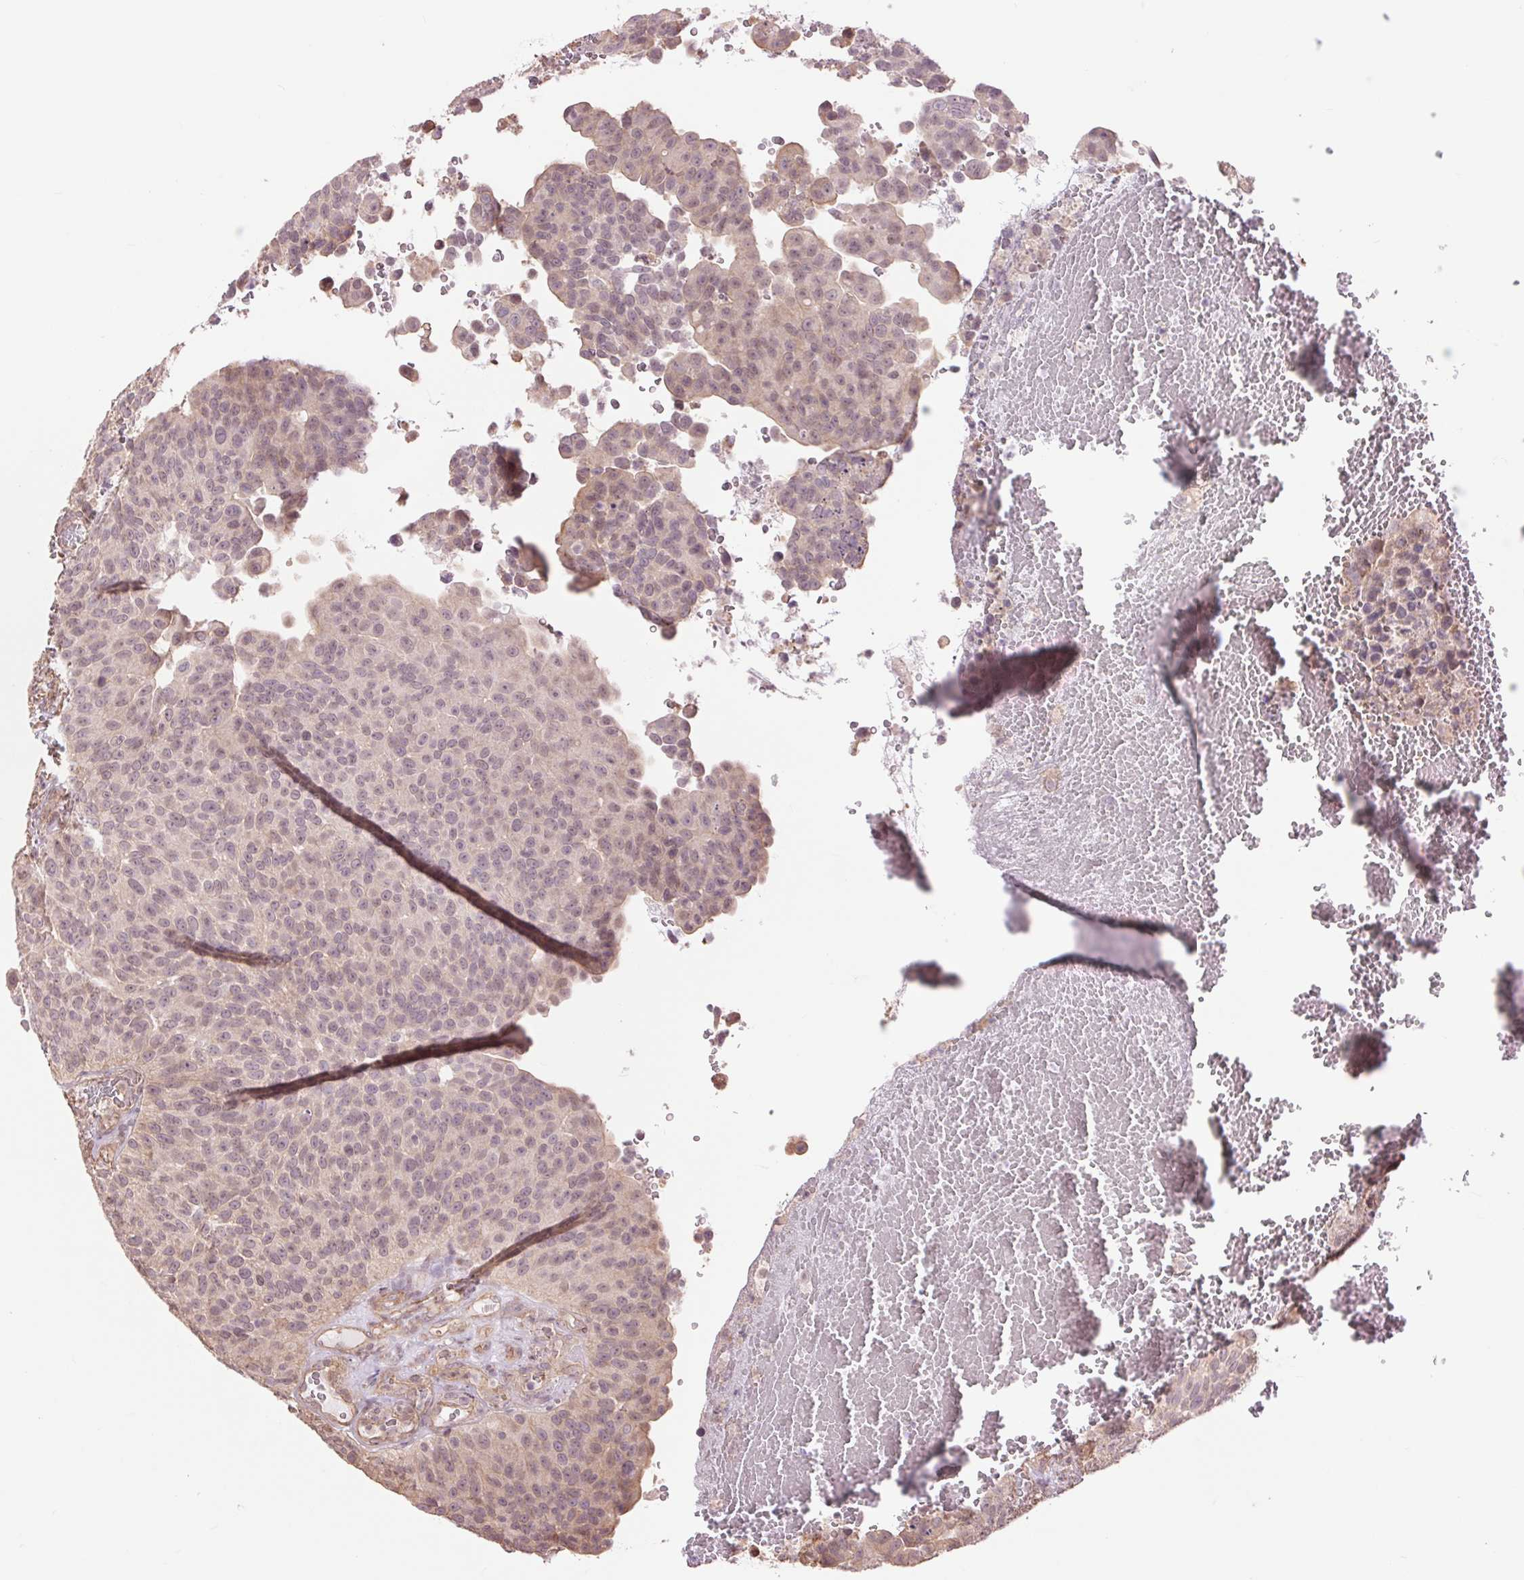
{"staining": {"intensity": "weak", "quantity": "<25%", "location": "nuclear"}, "tissue": "urothelial cancer", "cell_type": "Tumor cells", "image_type": "cancer", "snomed": [{"axis": "morphology", "description": "Urothelial carcinoma, Low grade"}, {"axis": "topography", "description": "Urinary bladder"}], "caption": "The histopathology image reveals no significant staining in tumor cells of urothelial carcinoma (low-grade).", "gene": "PALM", "patient": {"sex": "male", "age": 76}}